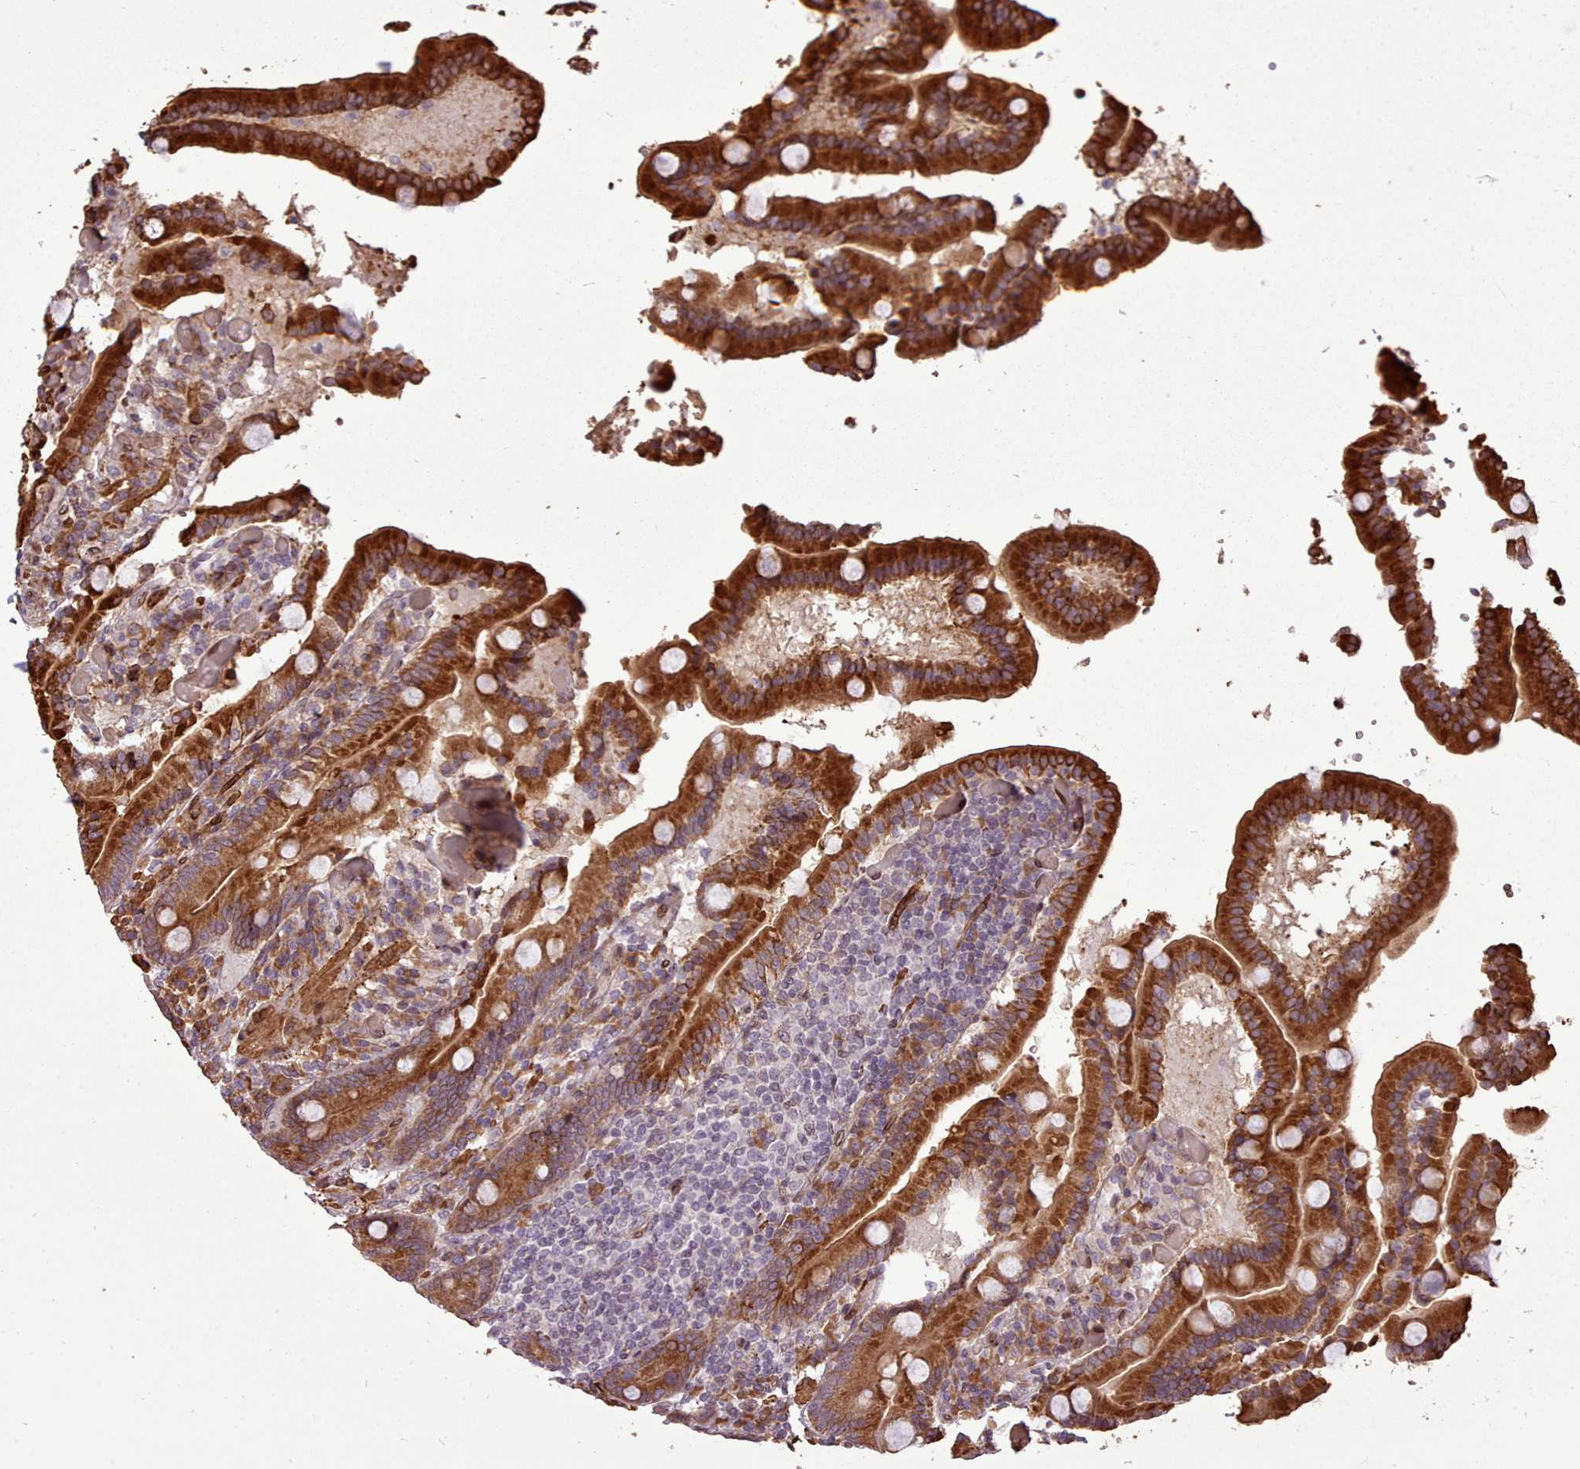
{"staining": {"intensity": "strong", "quantity": ">75%", "location": "cytoplasmic/membranous"}, "tissue": "duodenum", "cell_type": "Glandular cells", "image_type": "normal", "snomed": [{"axis": "morphology", "description": "Normal tissue, NOS"}, {"axis": "topography", "description": "Duodenum"}], "caption": "Glandular cells display strong cytoplasmic/membranous staining in about >75% of cells in normal duodenum. The staining was performed using DAB to visualize the protein expression in brown, while the nuclei were stained in blue with hematoxylin (Magnification: 20x).", "gene": "CABP1", "patient": {"sex": "female", "age": 62}}